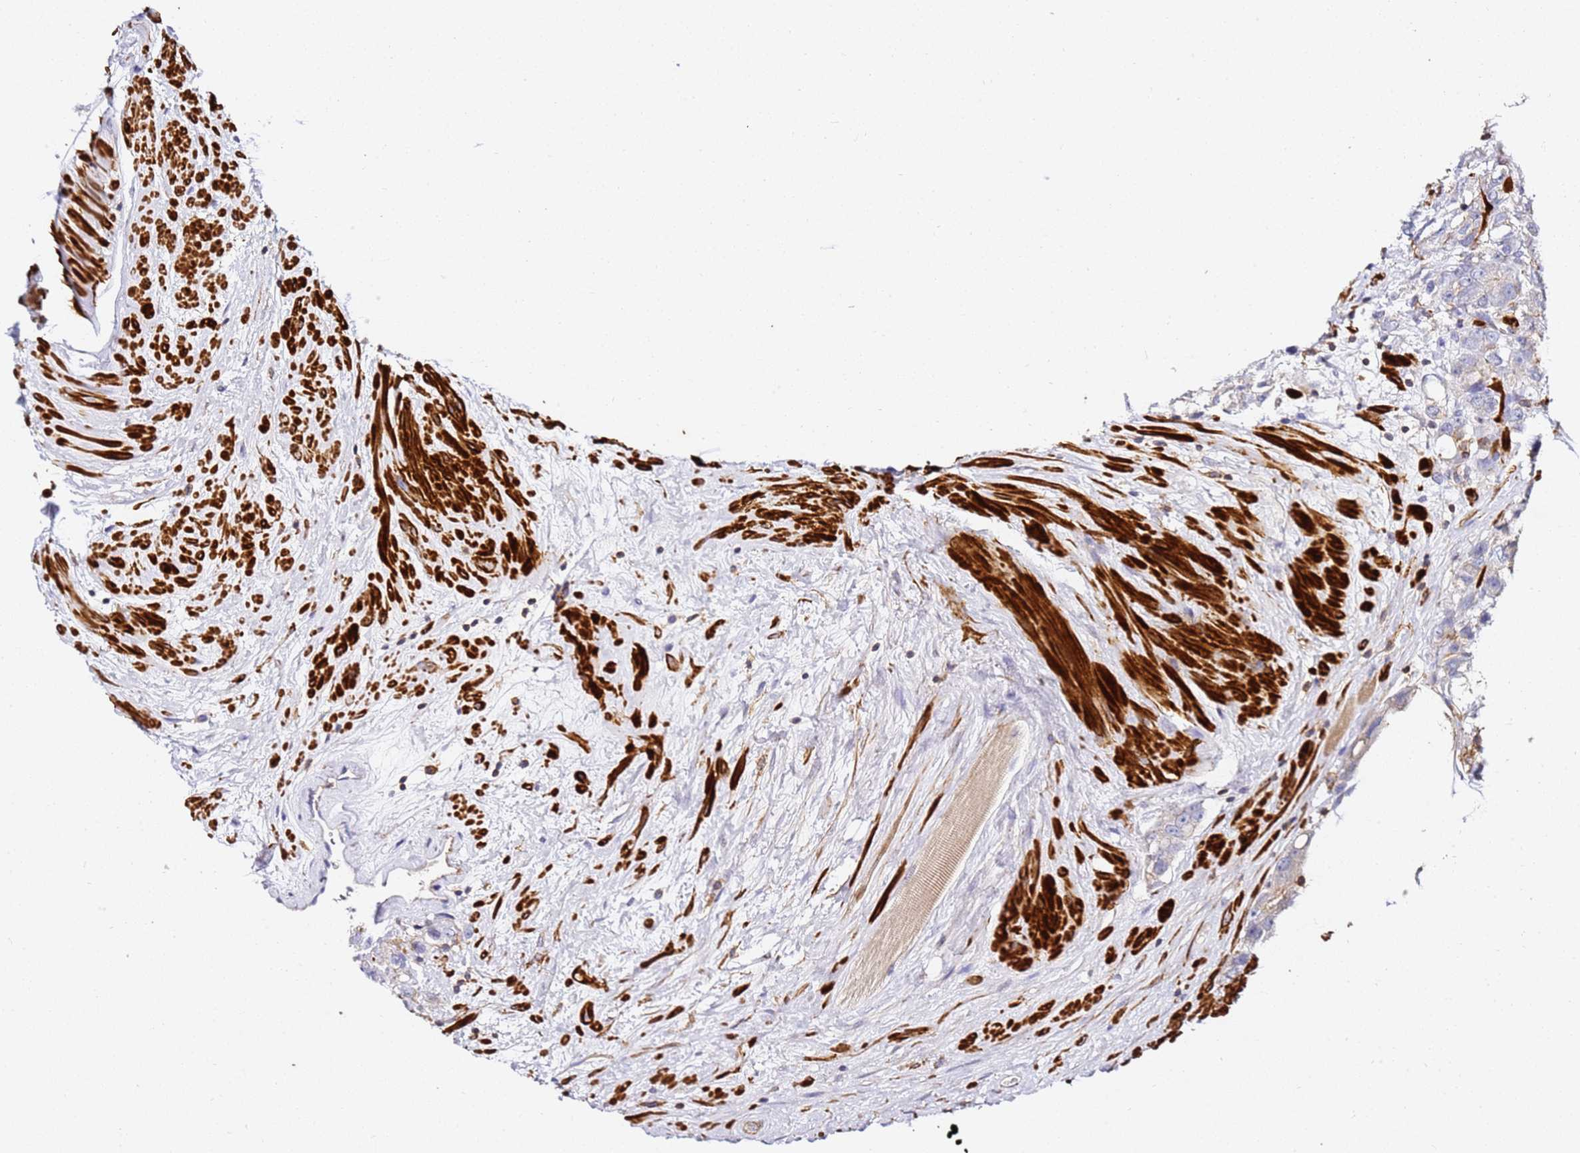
{"staining": {"intensity": "negative", "quantity": "none", "location": "none"}, "tissue": "prostate cancer", "cell_type": "Tumor cells", "image_type": "cancer", "snomed": [{"axis": "morphology", "description": "Adenocarcinoma, NOS"}, {"axis": "topography", "description": "Prostate"}], "caption": "Immunohistochemistry (IHC) photomicrograph of neoplastic tissue: human prostate adenocarcinoma stained with DAB (3,3'-diaminobenzidine) exhibits no significant protein expression in tumor cells.", "gene": "ZNF671", "patient": {"sex": "male", "age": 79}}